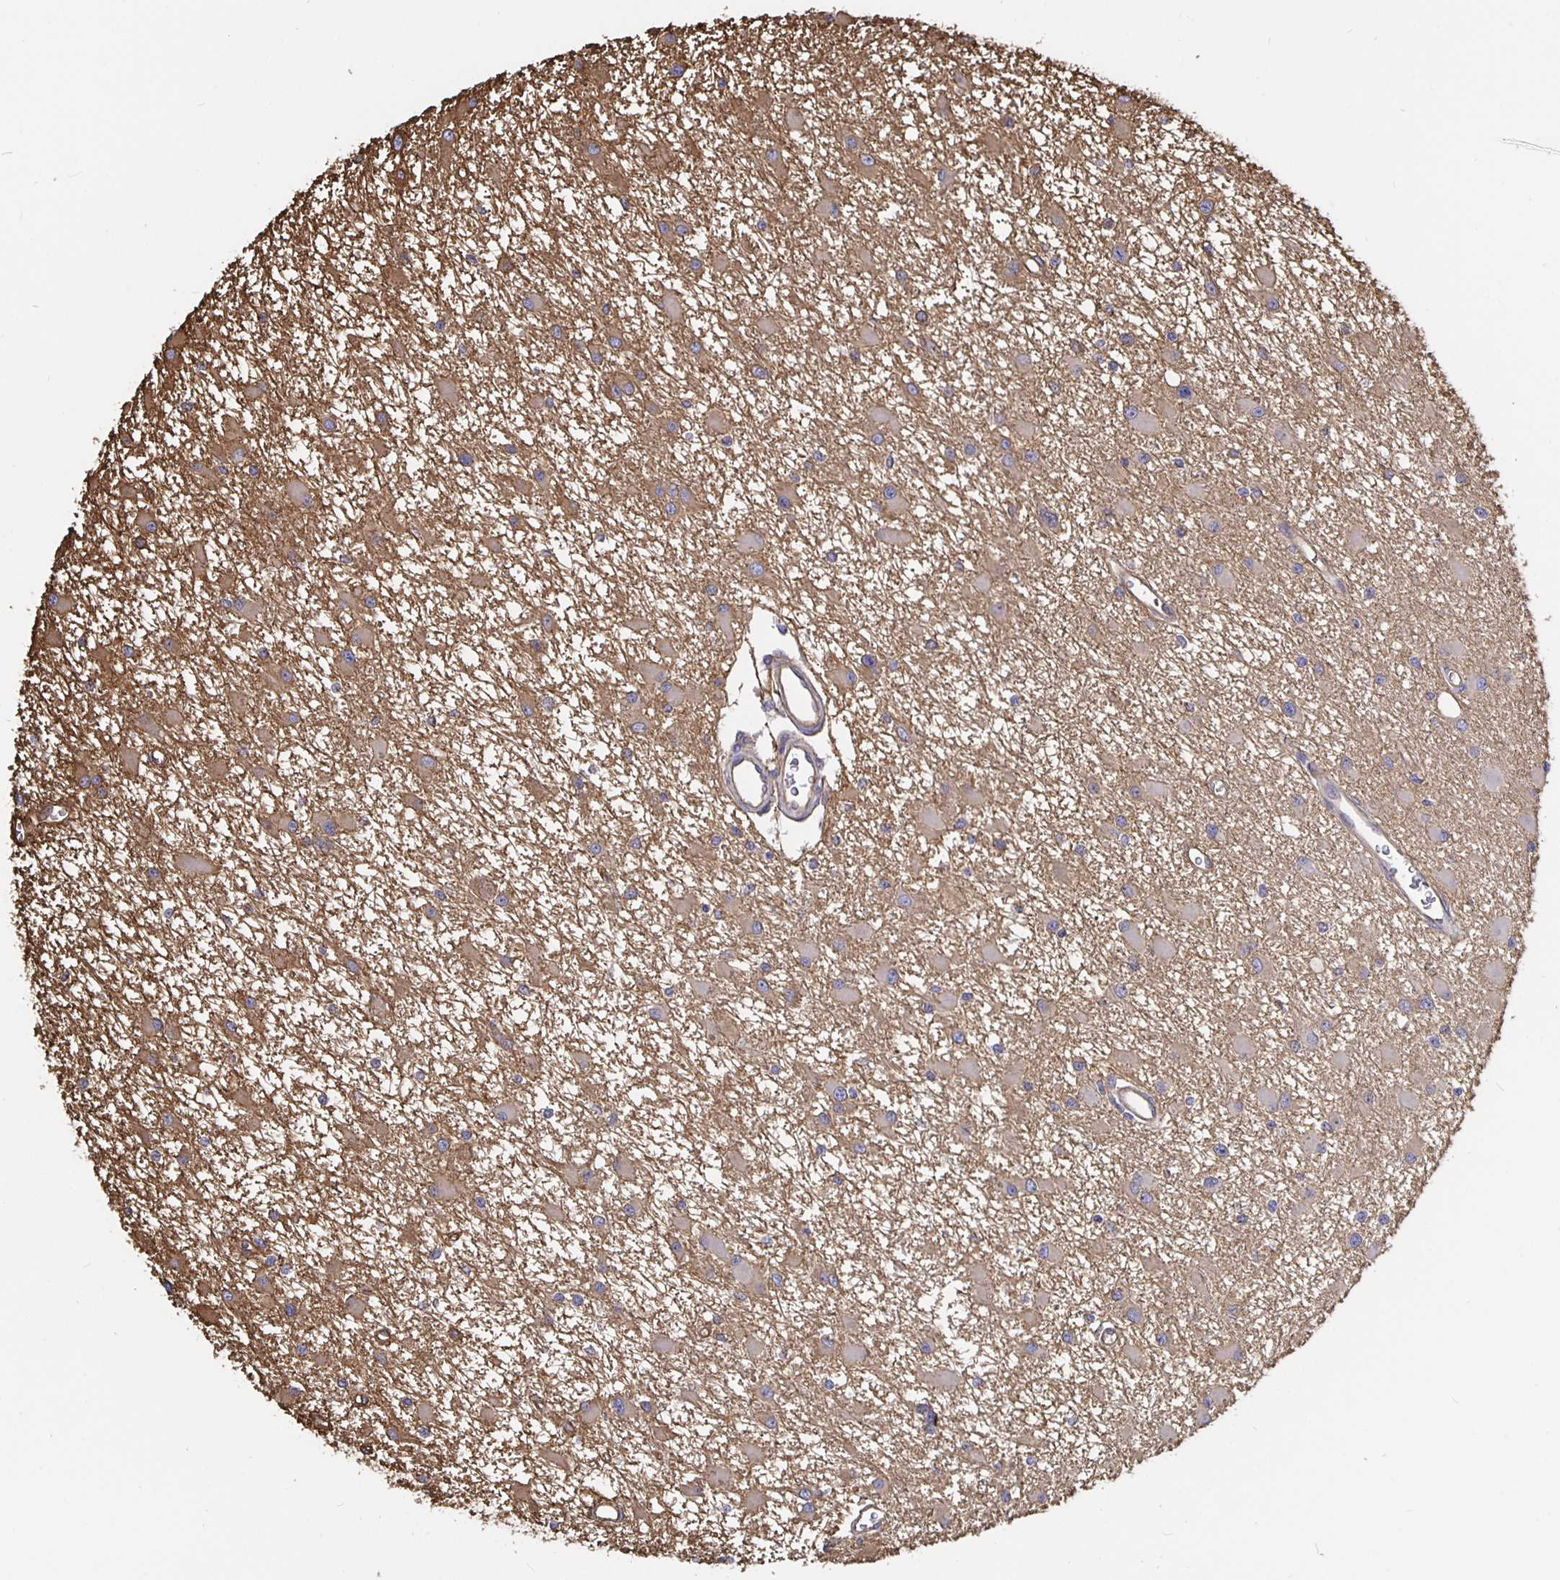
{"staining": {"intensity": "moderate", "quantity": "<25%", "location": "cytoplasmic/membranous"}, "tissue": "glioma", "cell_type": "Tumor cells", "image_type": "cancer", "snomed": [{"axis": "morphology", "description": "Glioma, malignant, High grade"}, {"axis": "topography", "description": "Brain"}], "caption": "Brown immunohistochemical staining in human malignant glioma (high-grade) reveals moderate cytoplasmic/membranous positivity in about <25% of tumor cells.", "gene": "ARHGEF39", "patient": {"sex": "male", "age": 54}}